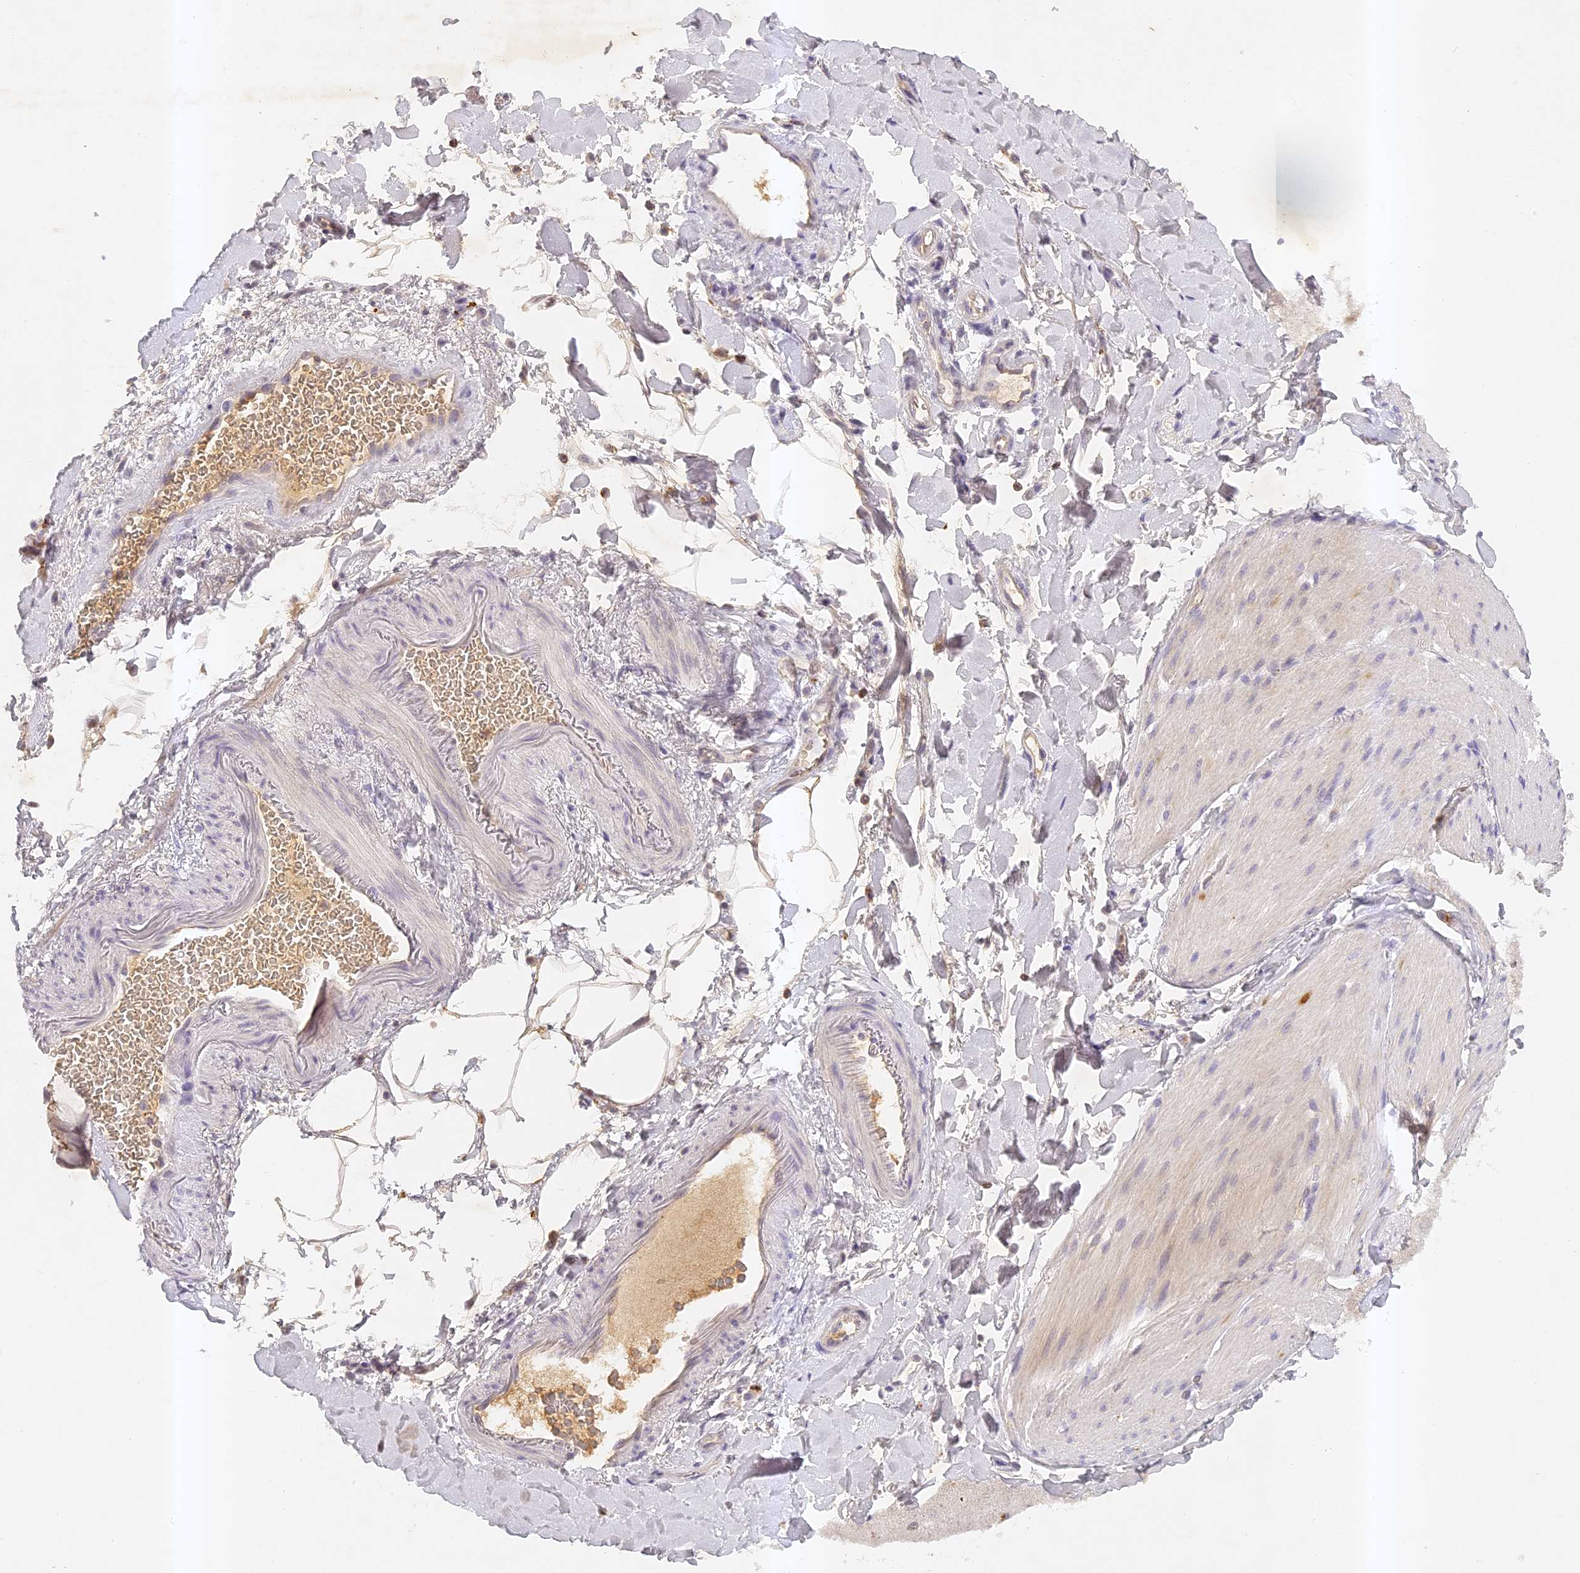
{"staining": {"intensity": "negative", "quantity": "none", "location": "none"}, "tissue": "smooth muscle", "cell_type": "Smooth muscle cells", "image_type": "normal", "snomed": [{"axis": "morphology", "description": "Normal tissue, NOS"}, {"axis": "topography", "description": "Smooth muscle"}, {"axis": "topography", "description": "Small intestine"}], "caption": "Smooth muscle cells show no significant protein positivity in normal smooth muscle. The staining is performed using DAB brown chromogen with nuclei counter-stained in using hematoxylin.", "gene": "ELL3", "patient": {"sex": "female", "age": 84}}